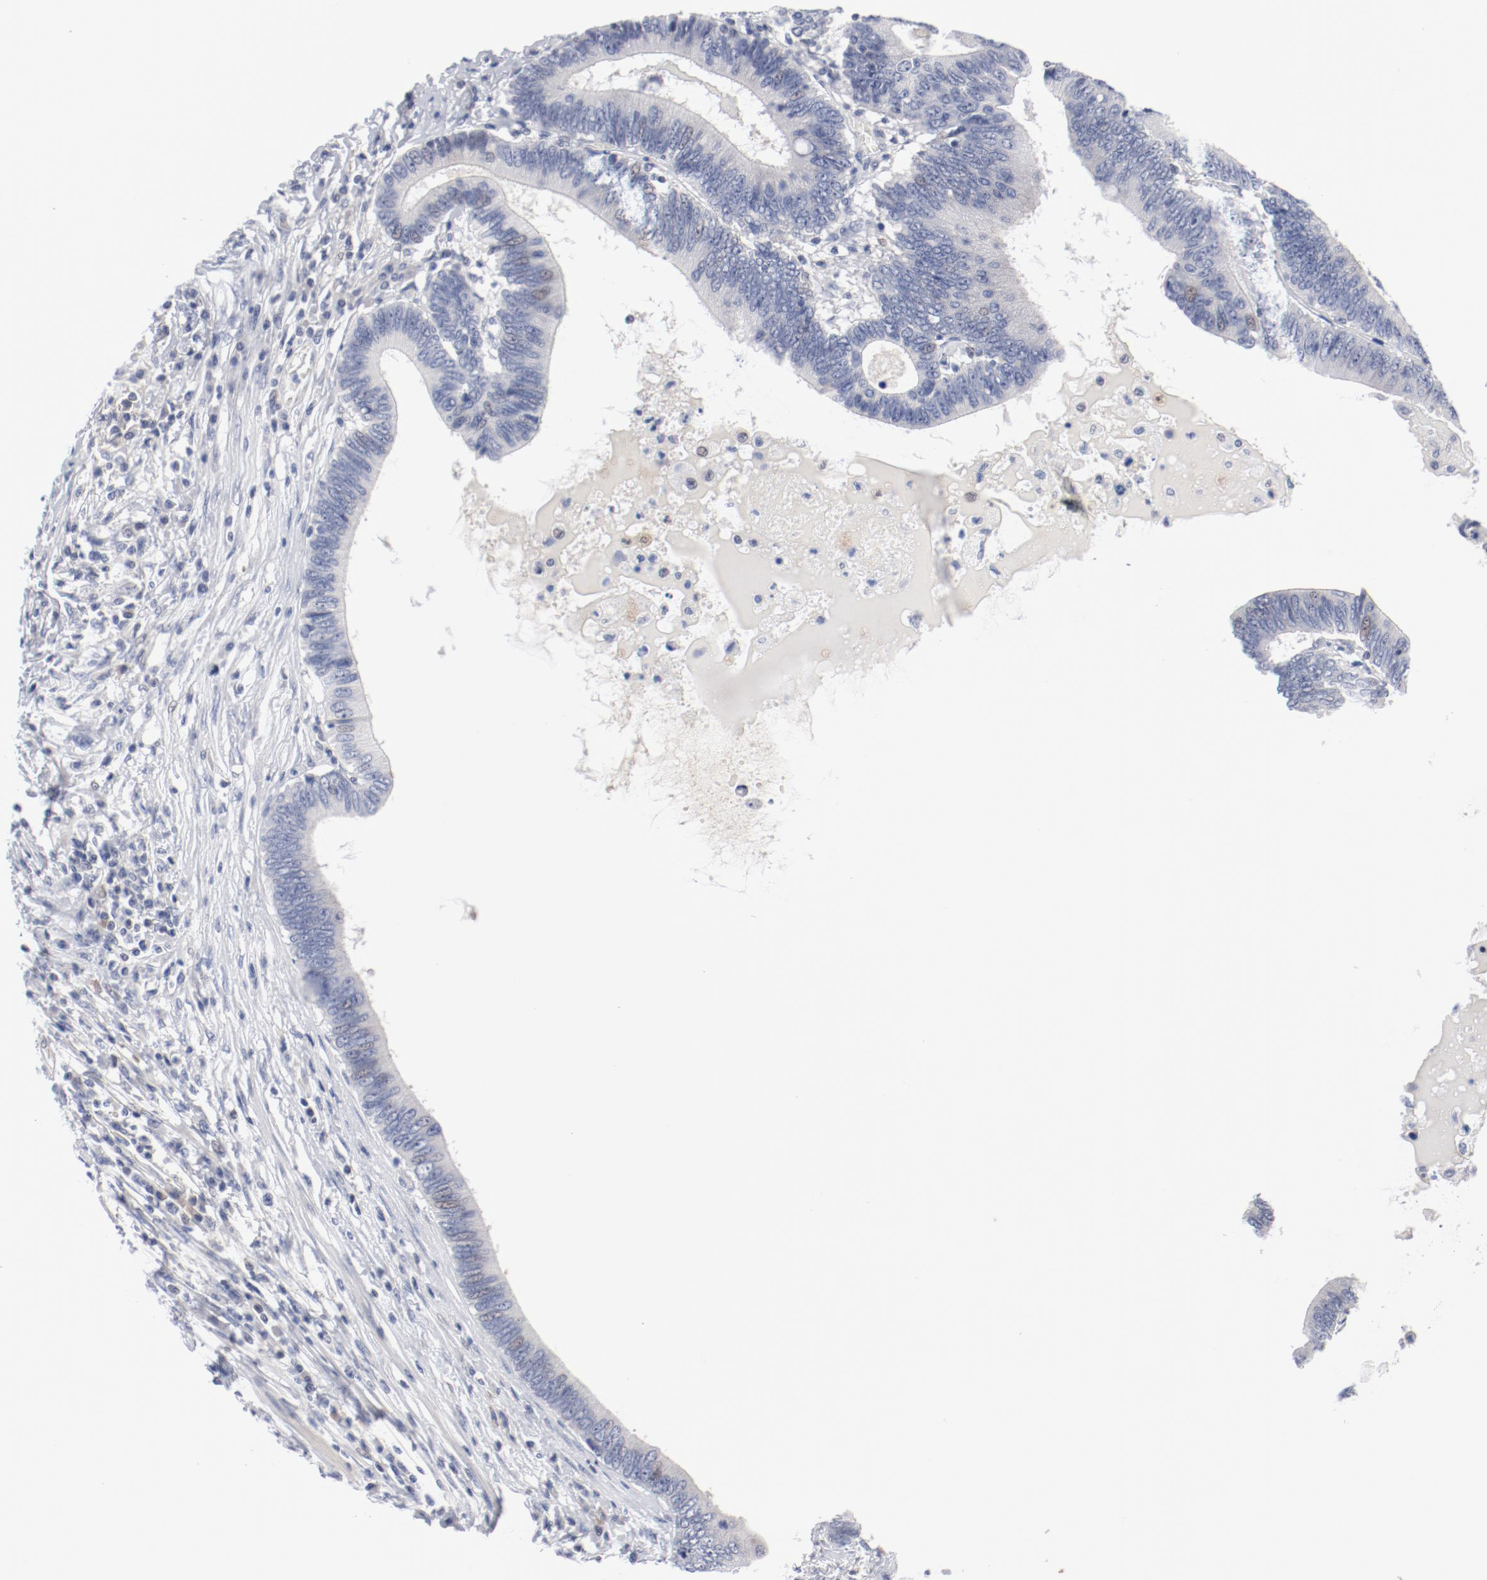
{"staining": {"intensity": "negative", "quantity": "none", "location": "none"}, "tissue": "colorectal cancer", "cell_type": "Tumor cells", "image_type": "cancer", "snomed": [{"axis": "morphology", "description": "Adenocarcinoma, NOS"}, {"axis": "topography", "description": "Colon"}], "caption": "An image of human colorectal adenocarcinoma is negative for staining in tumor cells.", "gene": "KCNK13", "patient": {"sex": "female", "age": 78}}